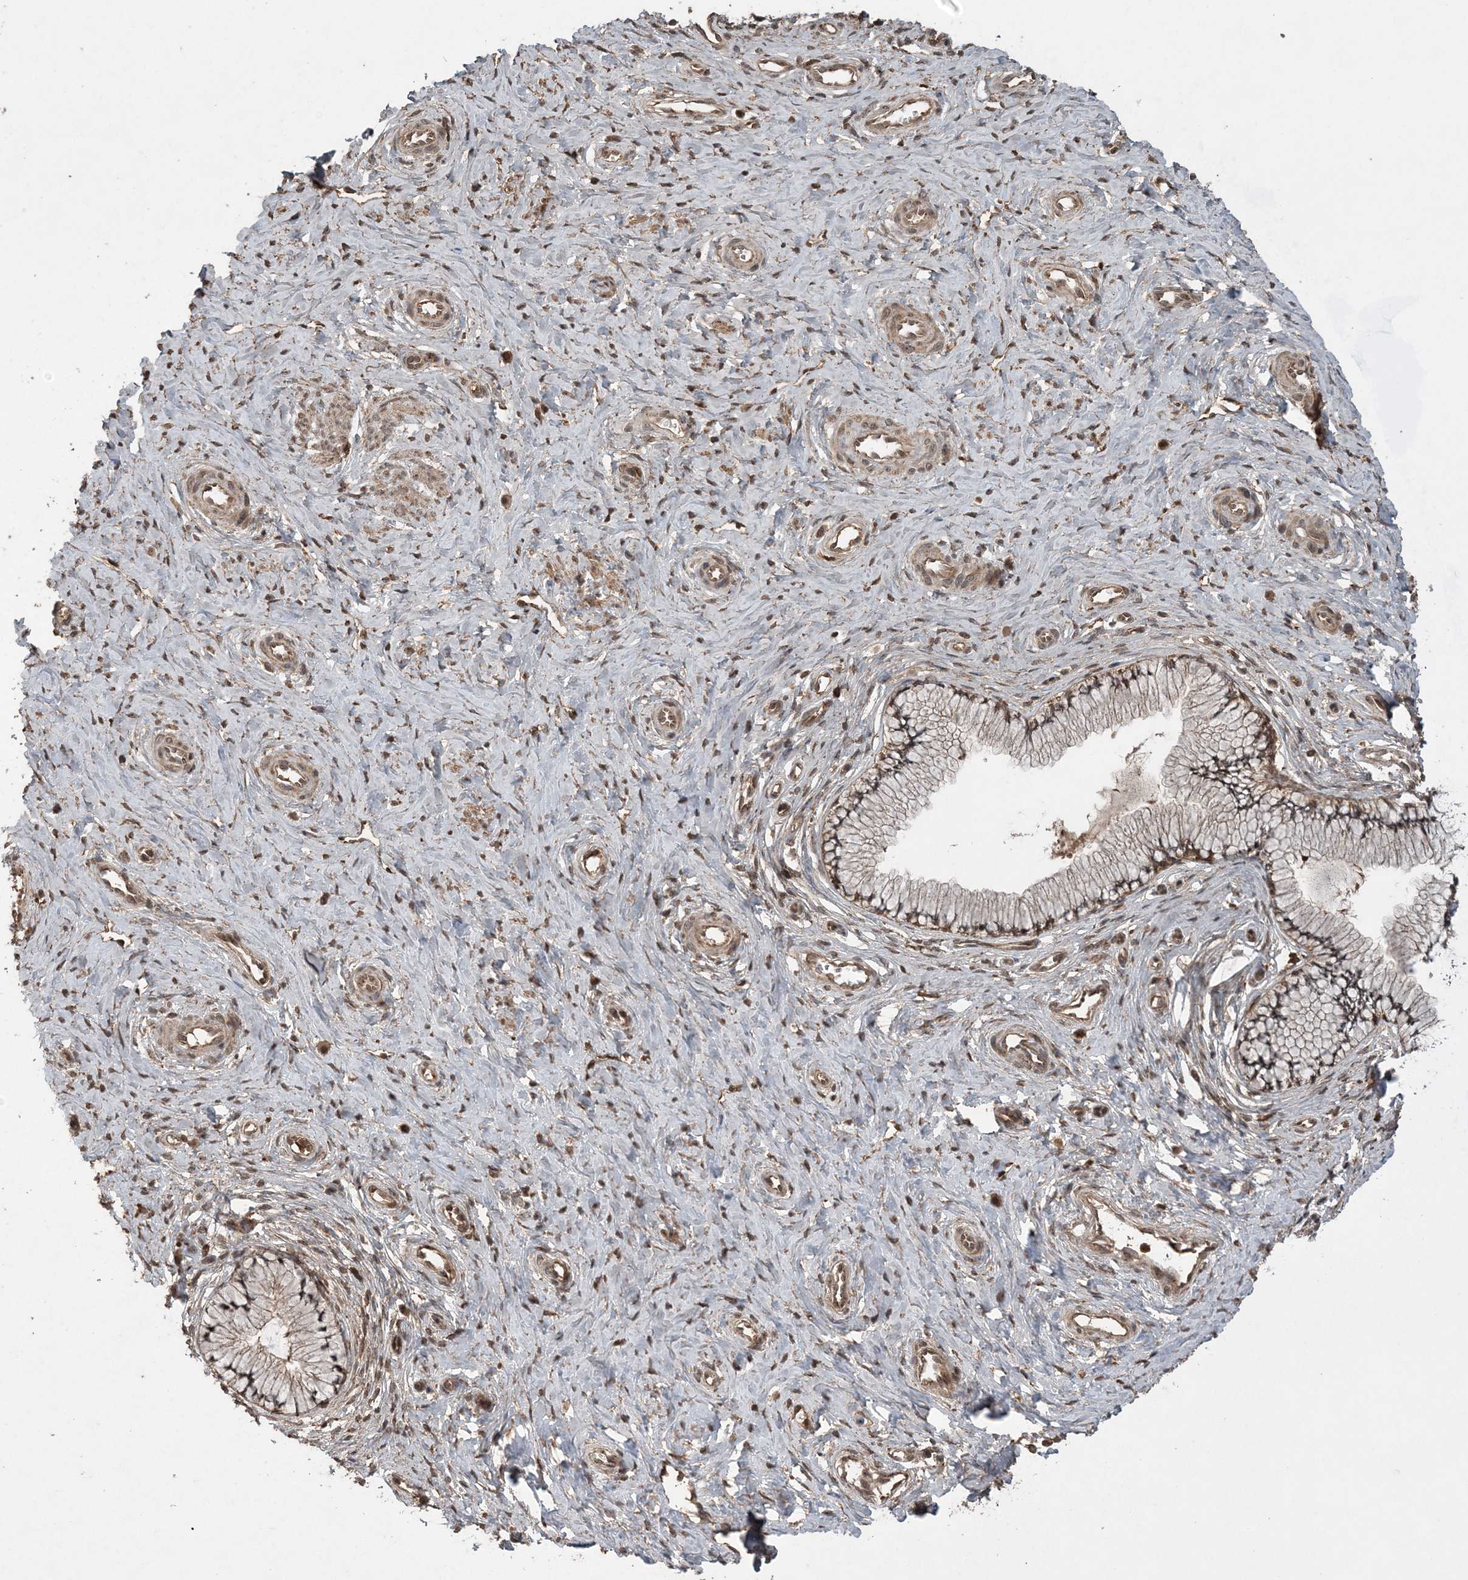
{"staining": {"intensity": "moderate", "quantity": ">75%", "location": "cytoplasmic/membranous,nuclear"}, "tissue": "cervix", "cell_type": "Glandular cells", "image_type": "normal", "snomed": [{"axis": "morphology", "description": "Normal tissue, NOS"}, {"axis": "topography", "description": "Cervix"}], "caption": "Unremarkable cervix demonstrates moderate cytoplasmic/membranous,nuclear staining in approximately >75% of glandular cells, visualized by immunohistochemistry. (Stains: DAB in brown, nuclei in blue, Microscopy: brightfield microscopy at high magnification).", "gene": "LACC1", "patient": {"sex": "female", "age": 36}}